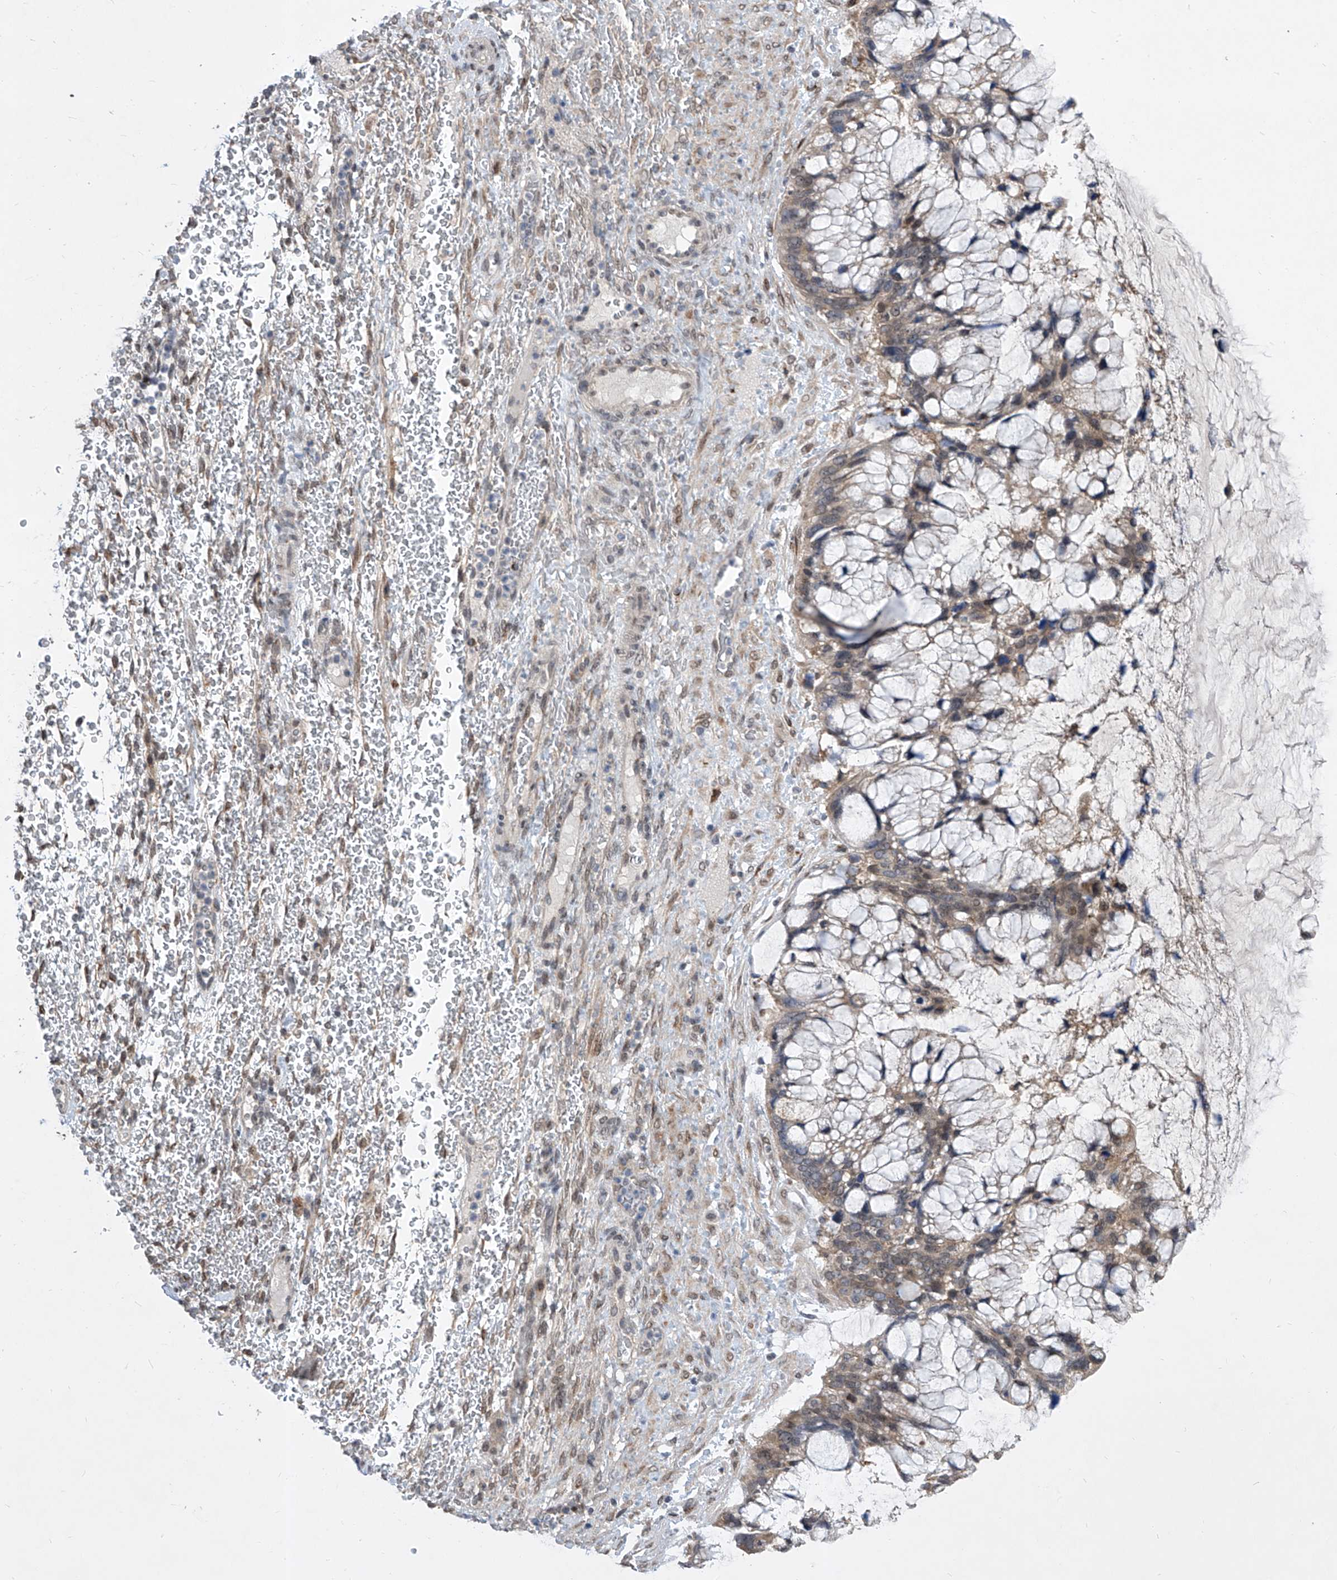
{"staining": {"intensity": "moderate", "quantity": "25%-75%", "location": "cytoplasmic/membranous,nuclear"}, "tissue": "ovarian cancer", "cell_type": "Tumor cells", "image_type": "cancer", "snomed": [{"axis": "morphology", "description": "Cystadenocarcinoma, mucinous, NOS"}, {"axis": "topography", "description": "Ovary"}], "caption": "About 25%-75% of tumor cells in ovarian cancer demonstrate moderate cytoplasmic/membranous and nuclear protein expression as visualized by brown immunohistochemical staining.", "gene": "CETN2", "patient": {"sex": "female", "age": 37}}